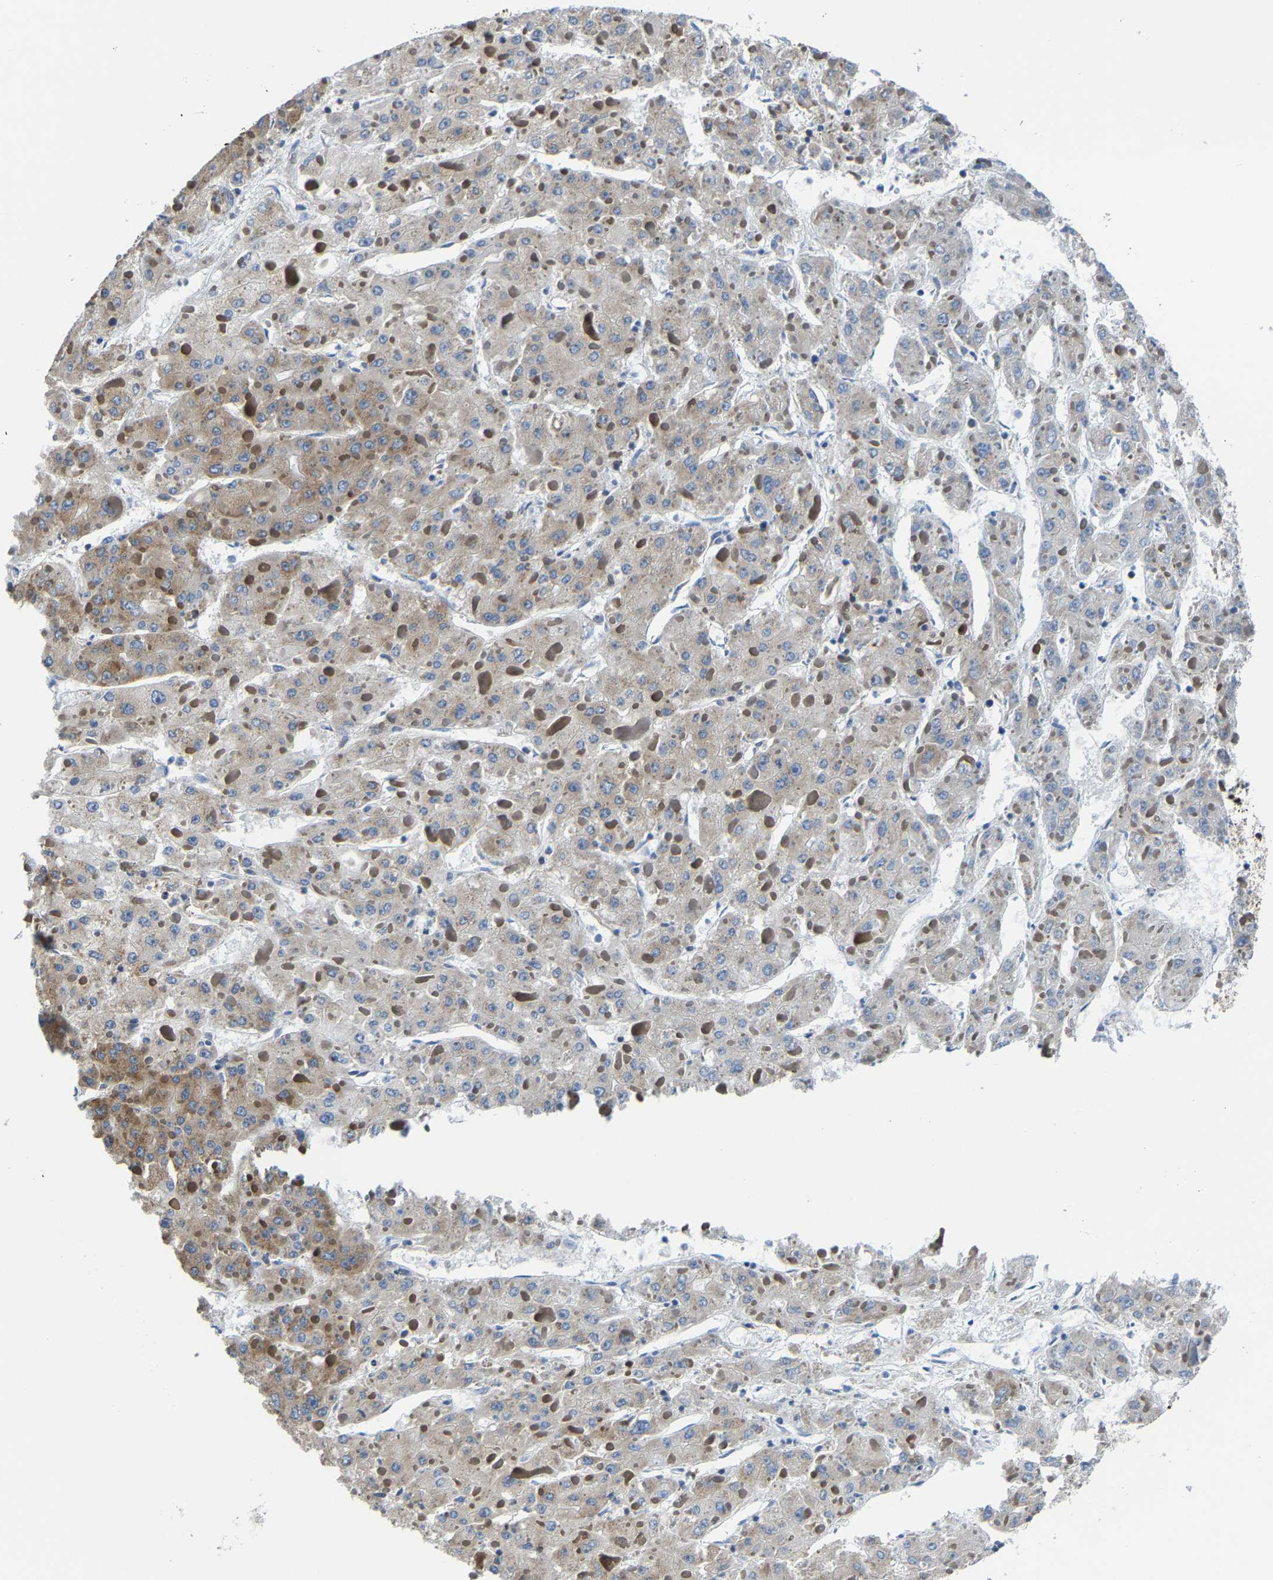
{"staining": {"intensity": "moderate", "quantity": "25%-75%", "location": "cytoplasmic/membranous"}, "tissue": "liver cancer", "cell_type": "Tumor cells", "image_type": "cancer", "snomed": [{"axis": "morphology", "description": "Carcinoma, Hepatocellular, NOS"}, {"axis": "topography", "description": "Liver"}], "caption": "Liver cancer tissue shows moderate cytoplasmic/membranous expression in approximately 25%-75% of tumor cells, visualized by immunohistochemistry.", "gene": "G3BP2", "patient": {"sex": "female", "age": 73}}